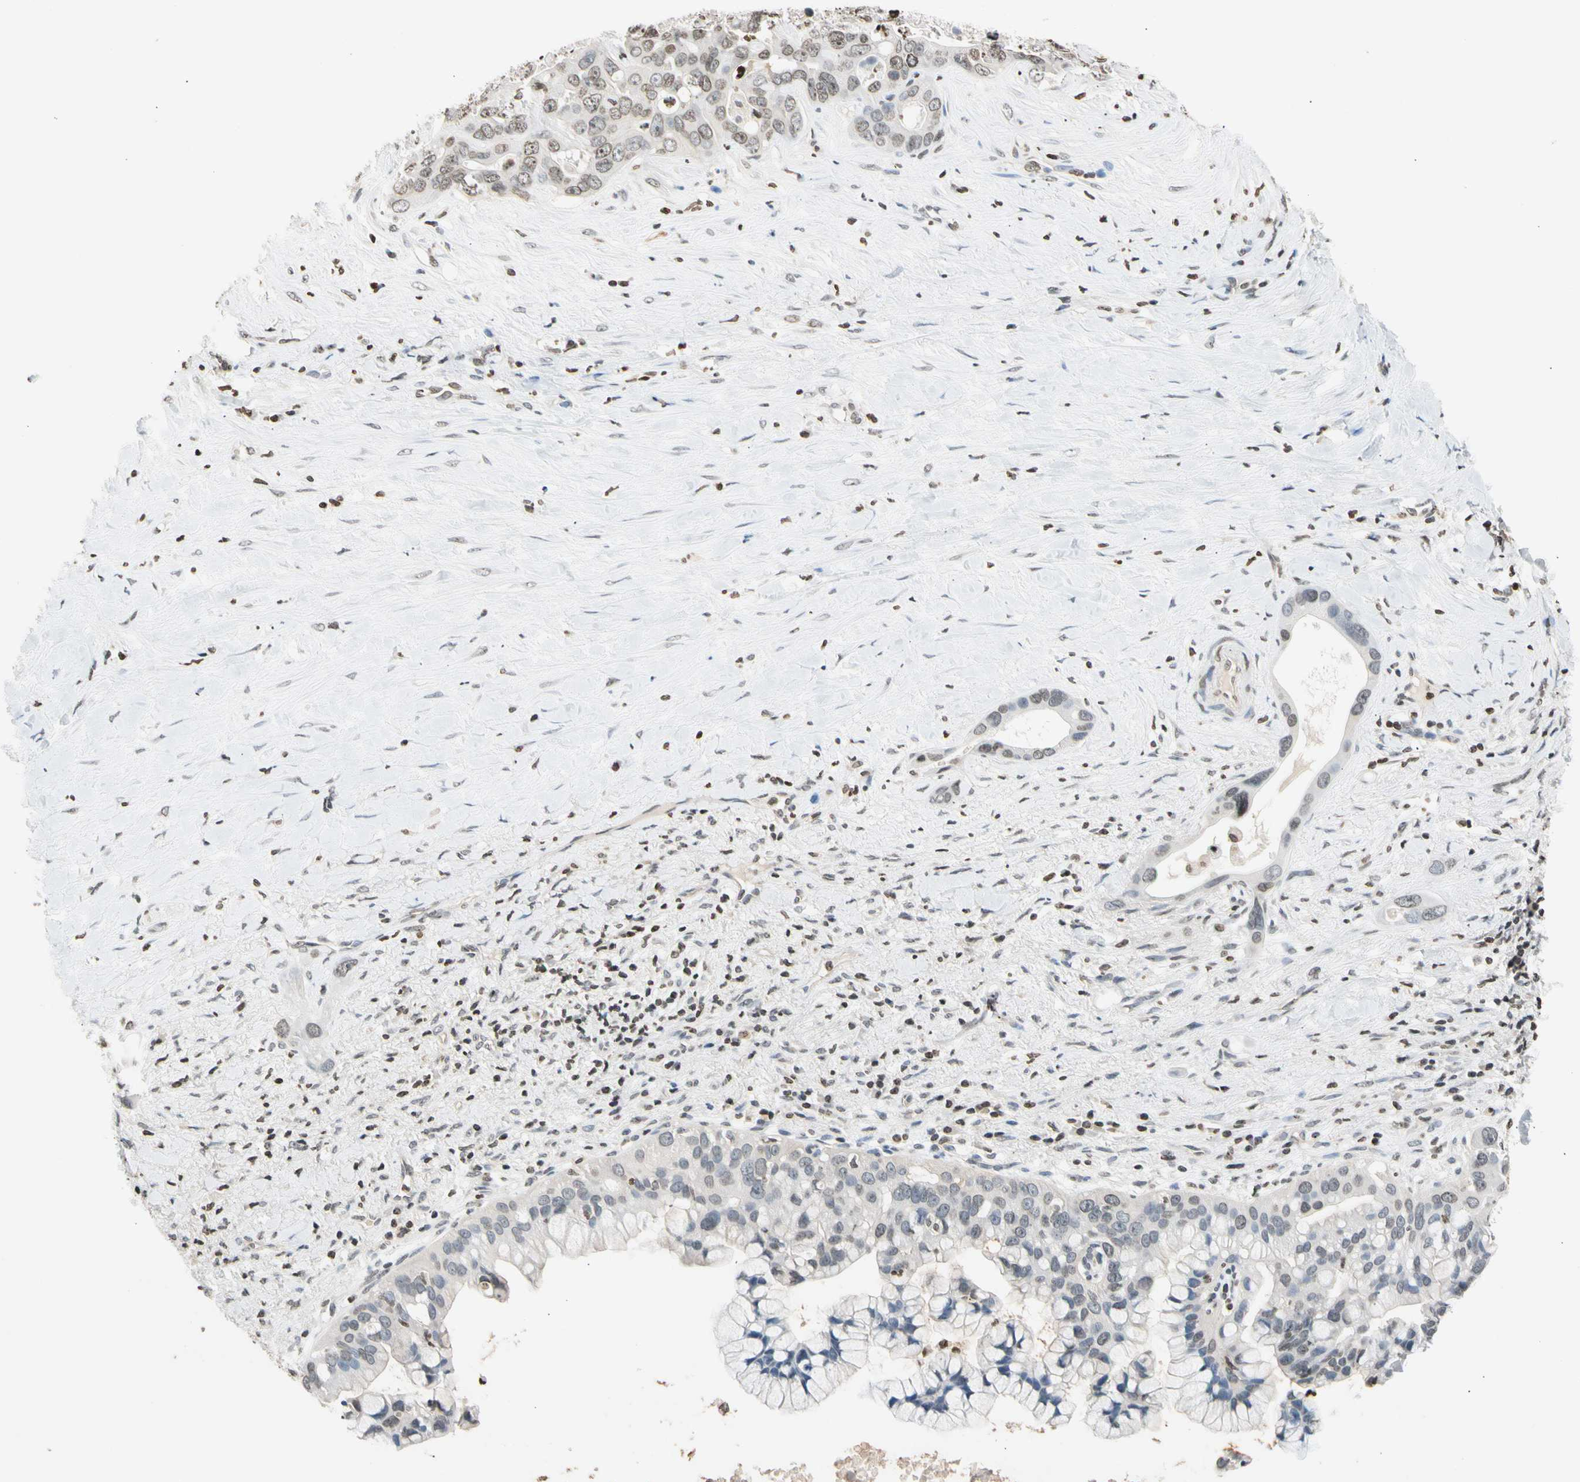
{"staining": {"intensity": "weak", "quantity": "25%-75%", "location": "nuclear"}, "tissue": "liver cancer", "cell_type": "Tumor cells", "image_type": "cancer", "snomed": [{"axis": "morphology", "description": "Cholangiocarcinoma"}, {"axis": "topography", "description": "Liver"}], "caption": "This micrograph demonstrates IHC staining of human cholangiocarcinoma (liver), with low weak nuclear expression in approximately 25%-75% of tumor cells.", "gene": "GPX4", "patient": {"sex": "female", "age": 65}}